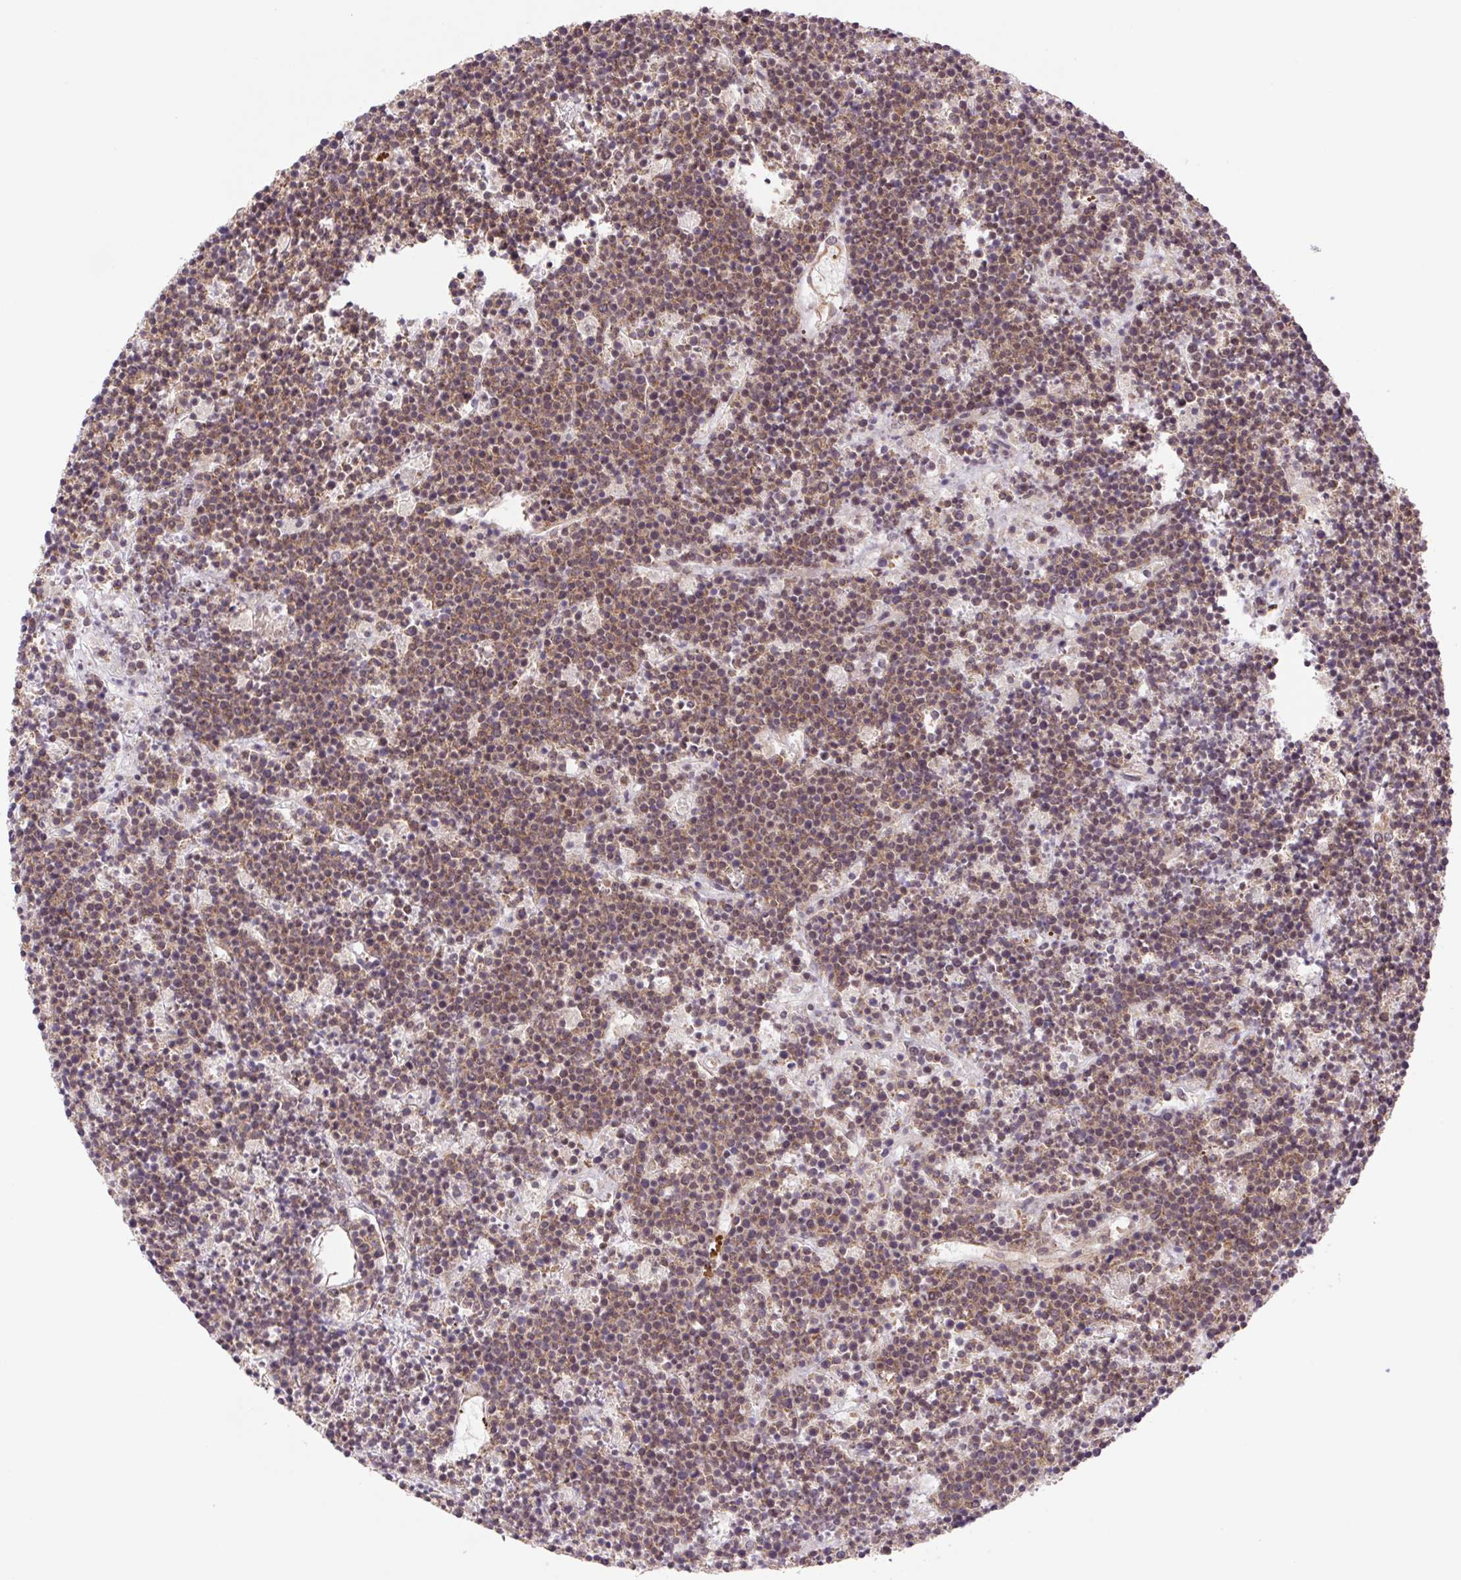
{"staining": {"intensity": "weak", "quantity": "25%-75%", "location": "cytoplasmic/membranous,nuclear"}, "tissue": "lymphoma", "cell_type": "Tumor cells", "image_type": "cancer", "snomed": [{"axis": "morphology", "description": "Malignant lymphoma, non-Hodgkin's type, High grade"}, {"axis": "topography", "description": "Ovary"}], "caption": "Protein analysis of malignant lymphoma, non-Hodgkin's type (high-grade) tissue reveals weak cytoplasmic/membranous and nuclear staining in about 25%-75% of tumor cells.", "gene": "CWC25", "patient": {"sex": "female", "age": 56}}